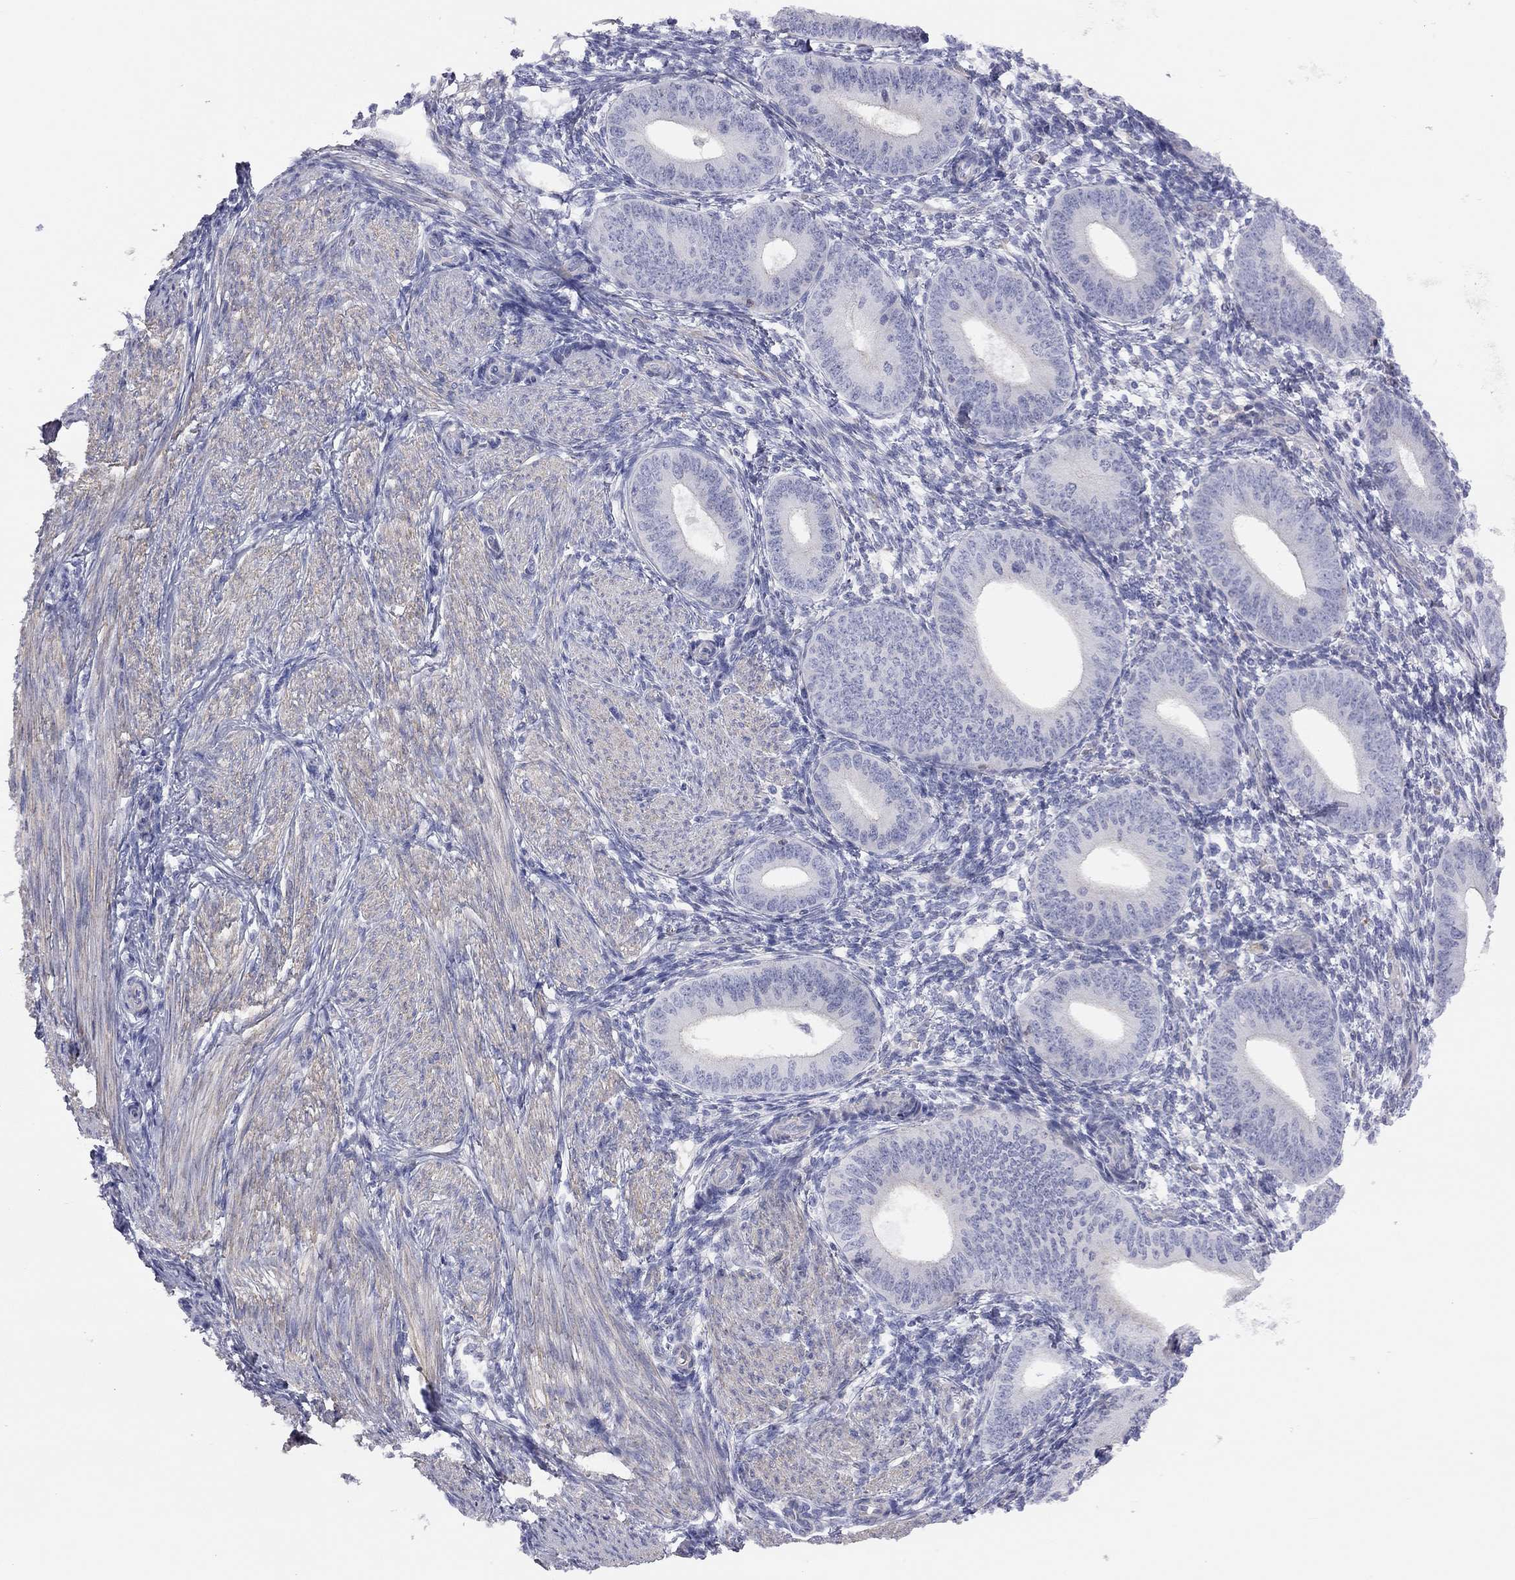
{"staining": {"intensity": "negative", "quantity": "none", "location": "none"}, "tissue": "endometrium", "cell_type": "Cells in endometrial stroma", "image_type": "normal", "snomed": [{"axis": "morphology", "description": "Normal tissue, NOS"}, {"axis": "topography", "description": "Endometrium"}], "caption": "The histopathology image displays no staining of cells in endometrial stroma in normal endometrium. (DAB IHC with hematoxylin counter stain).", "gene": "ADCYAP1", "patient": {"sex": "female", "age": 39}}